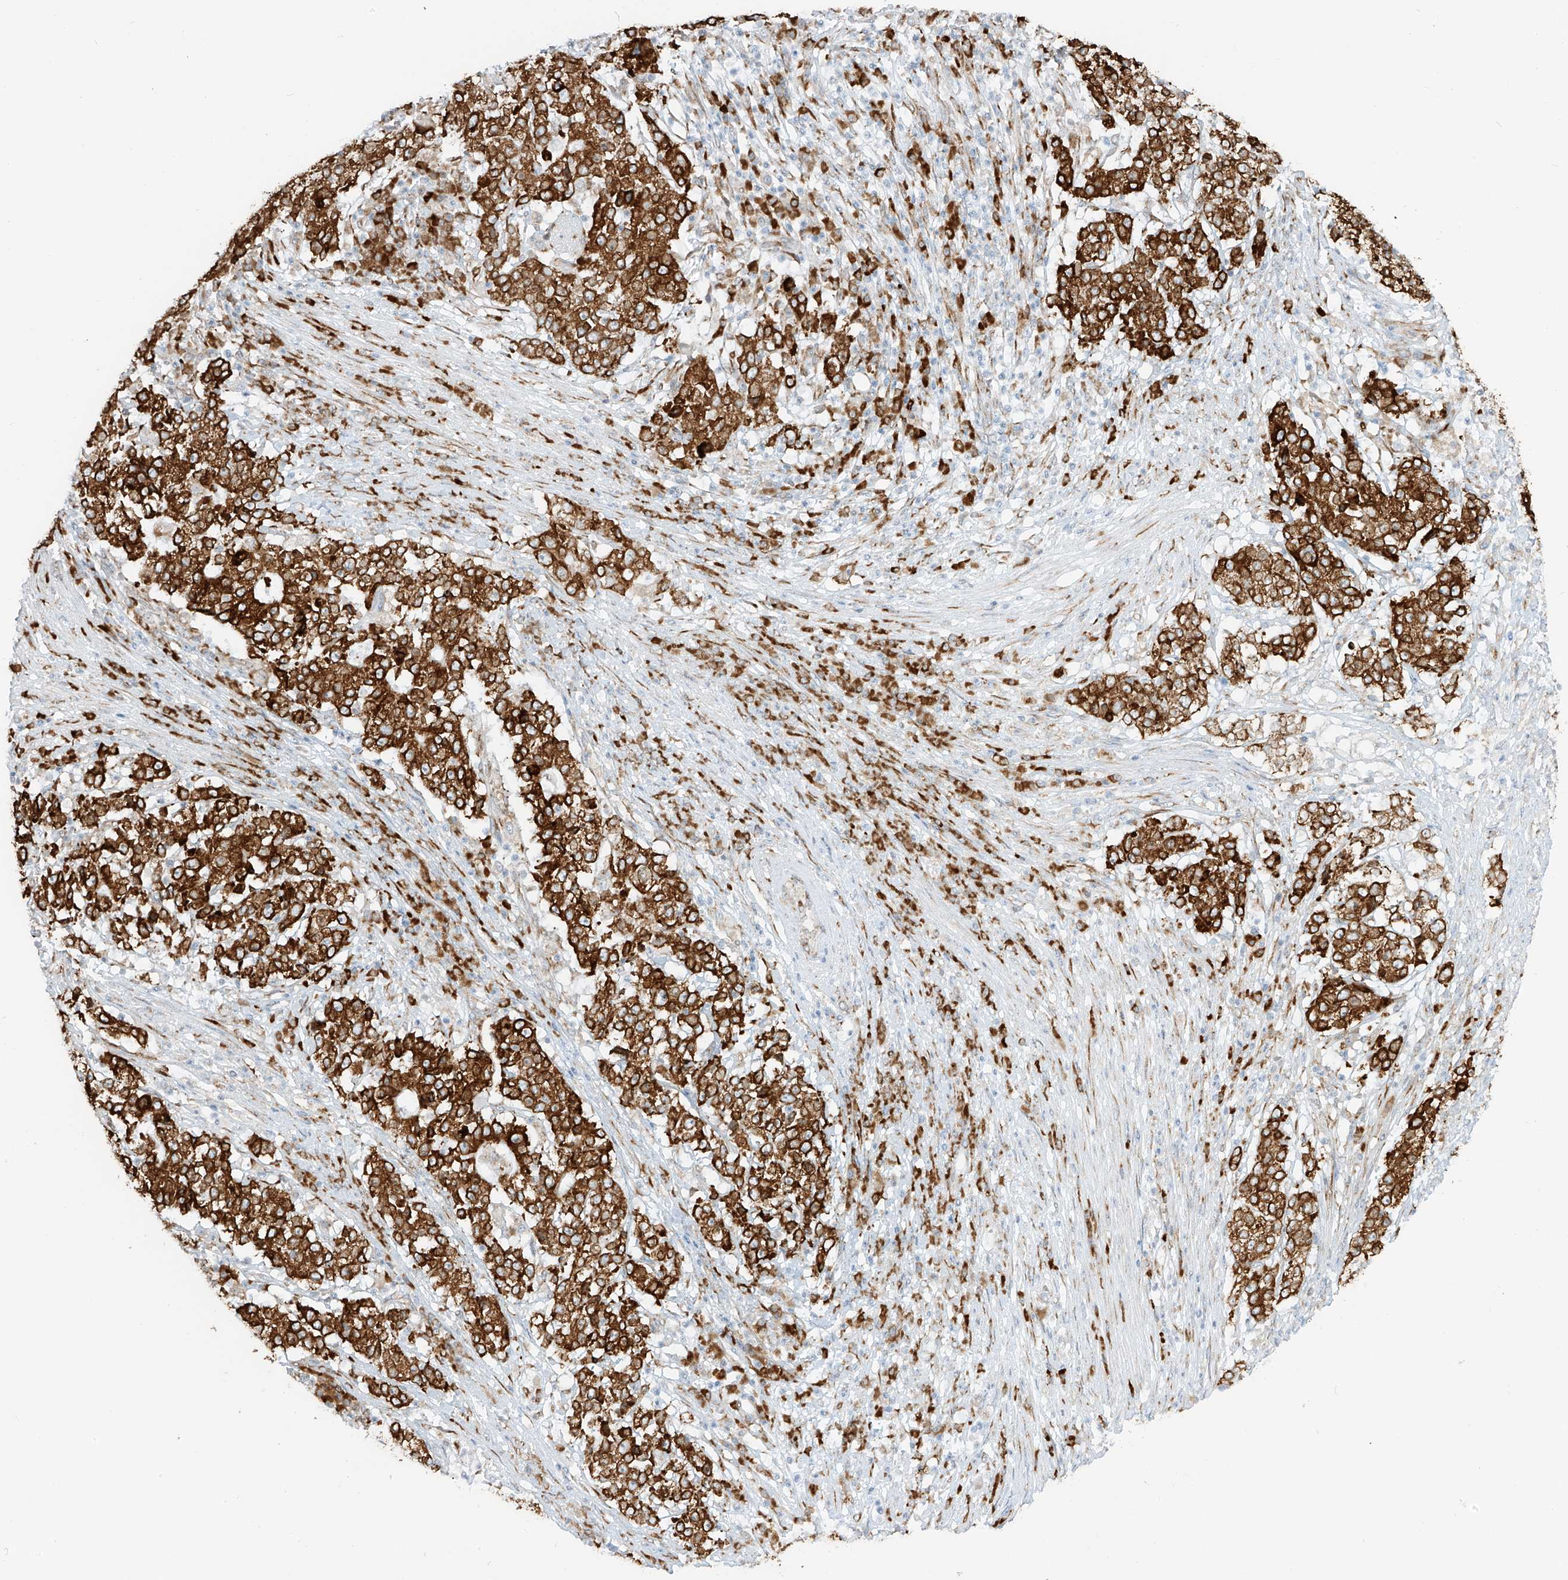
{"staining": {"intensity": "strong", "quantity": ">75%", "location": "cytoplasmic/membranous"}, "tissue": "stomach cancer", "cell_type": "Tumor cells", "image_type": "cancer", "snomed": [{"axis": "morphology", "description": "Adenocarcinoma, NOS"}, {"axis": "topography", "description": "Stomach"}], "caption": "This is an image of immunohistochemistry (IHC) staining of stomach adenocarcinoma, which shows strong expression in the cytoplasmic/membranous of tumor cells.", "gene": "LRRC59", "patient": {"sex": "male", "age": 59}}